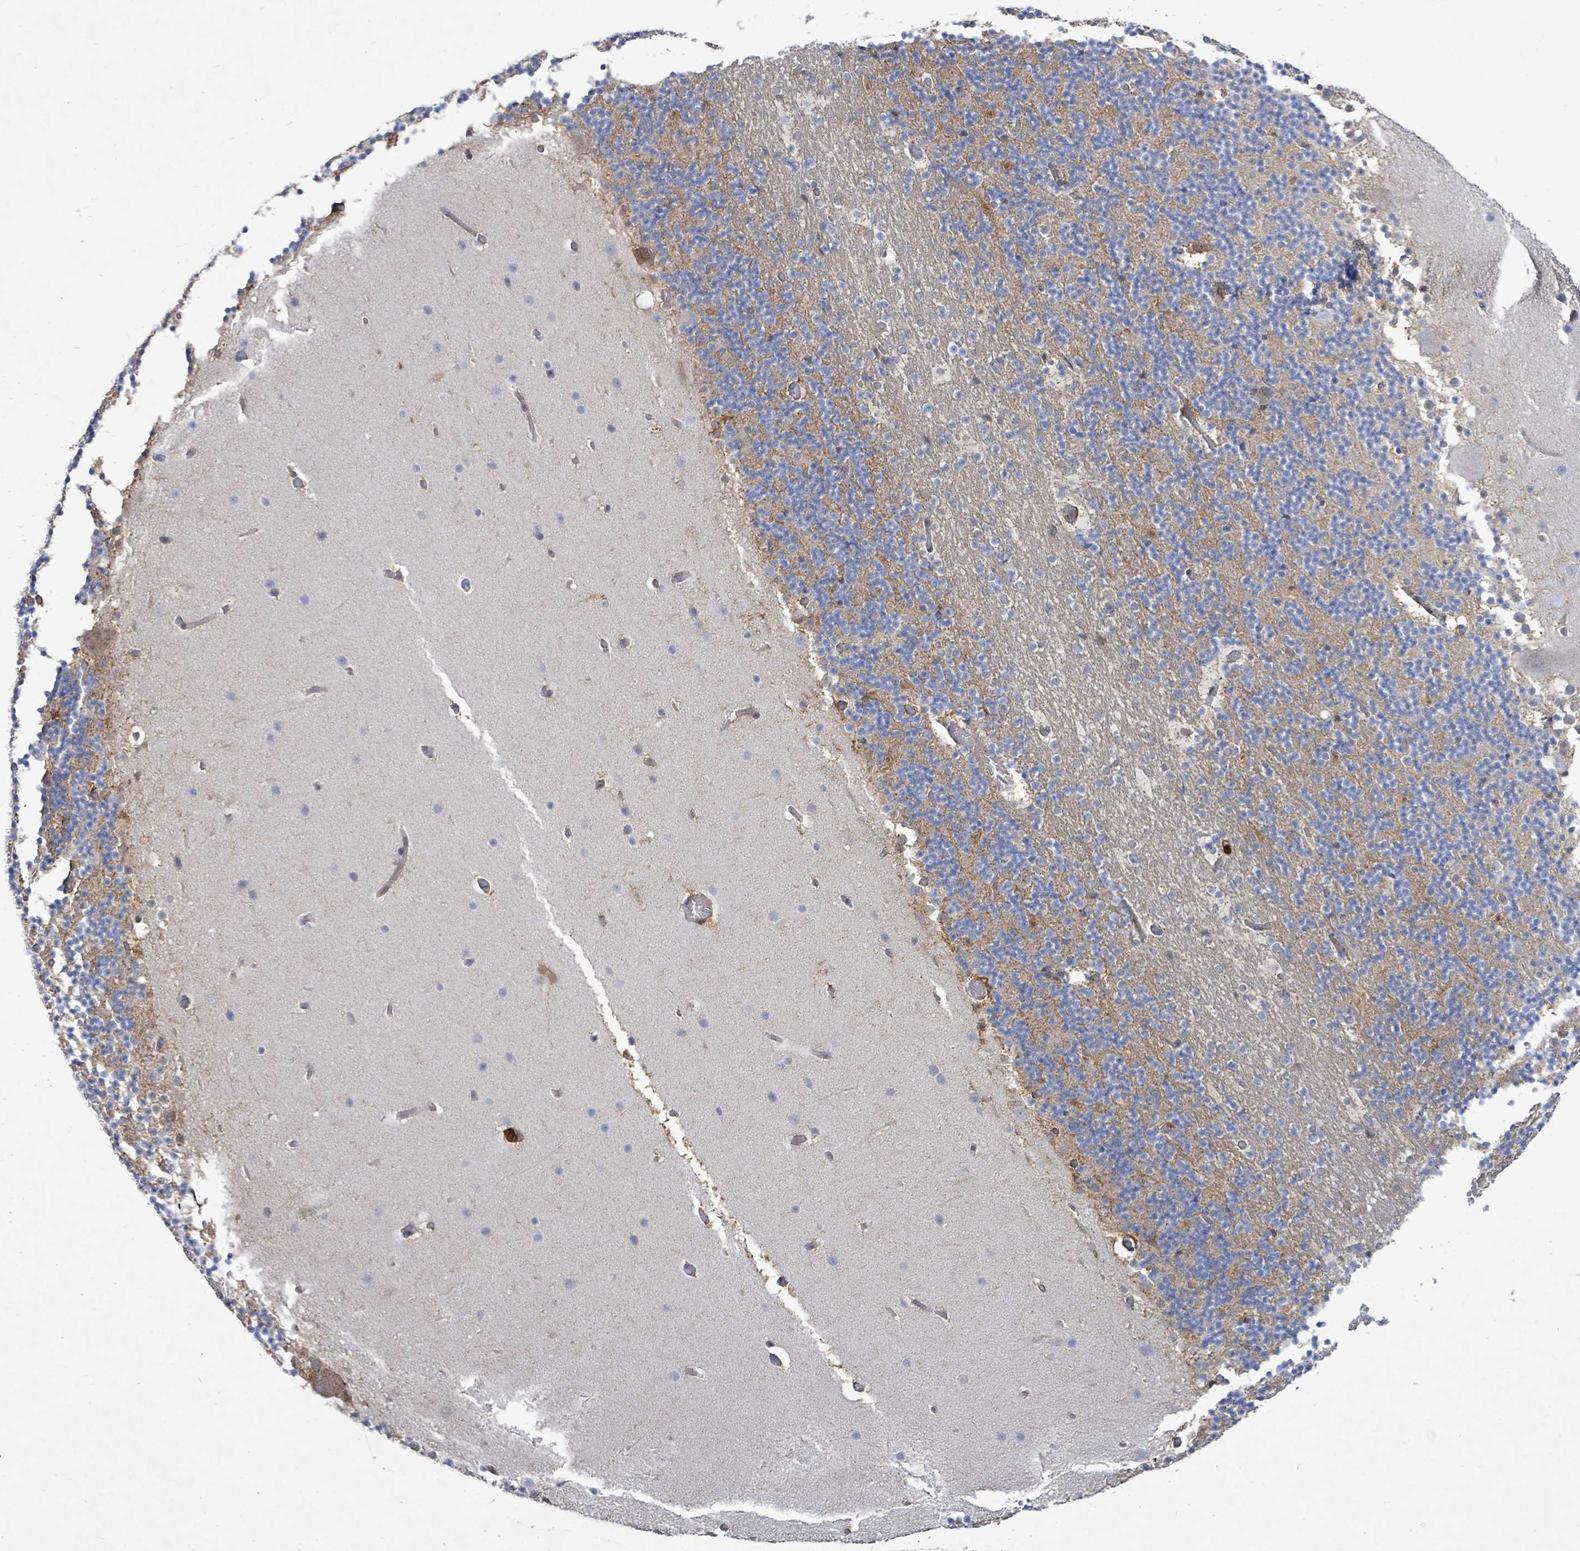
{"staining": {"intensity": "negative", "quantity": "none", "location": "none"}, "tissue": "cerebellum", "cell_type": "Cells in granular layer", "image_type": "normal", "snomed": [{"axis": "morphology", "description": "Normal tissue, NOS"}, {"axis": "topography", "description": "Cerebellum"}], "caption": "Immunohistochemistry (IHC) histopathology image of unremarkable human cerebellum stained for a protein (brown), which reveals no positivity in cells in granular layer.", "gene": "FAM210A", "patient": {"sex": "male", "age": 57}}